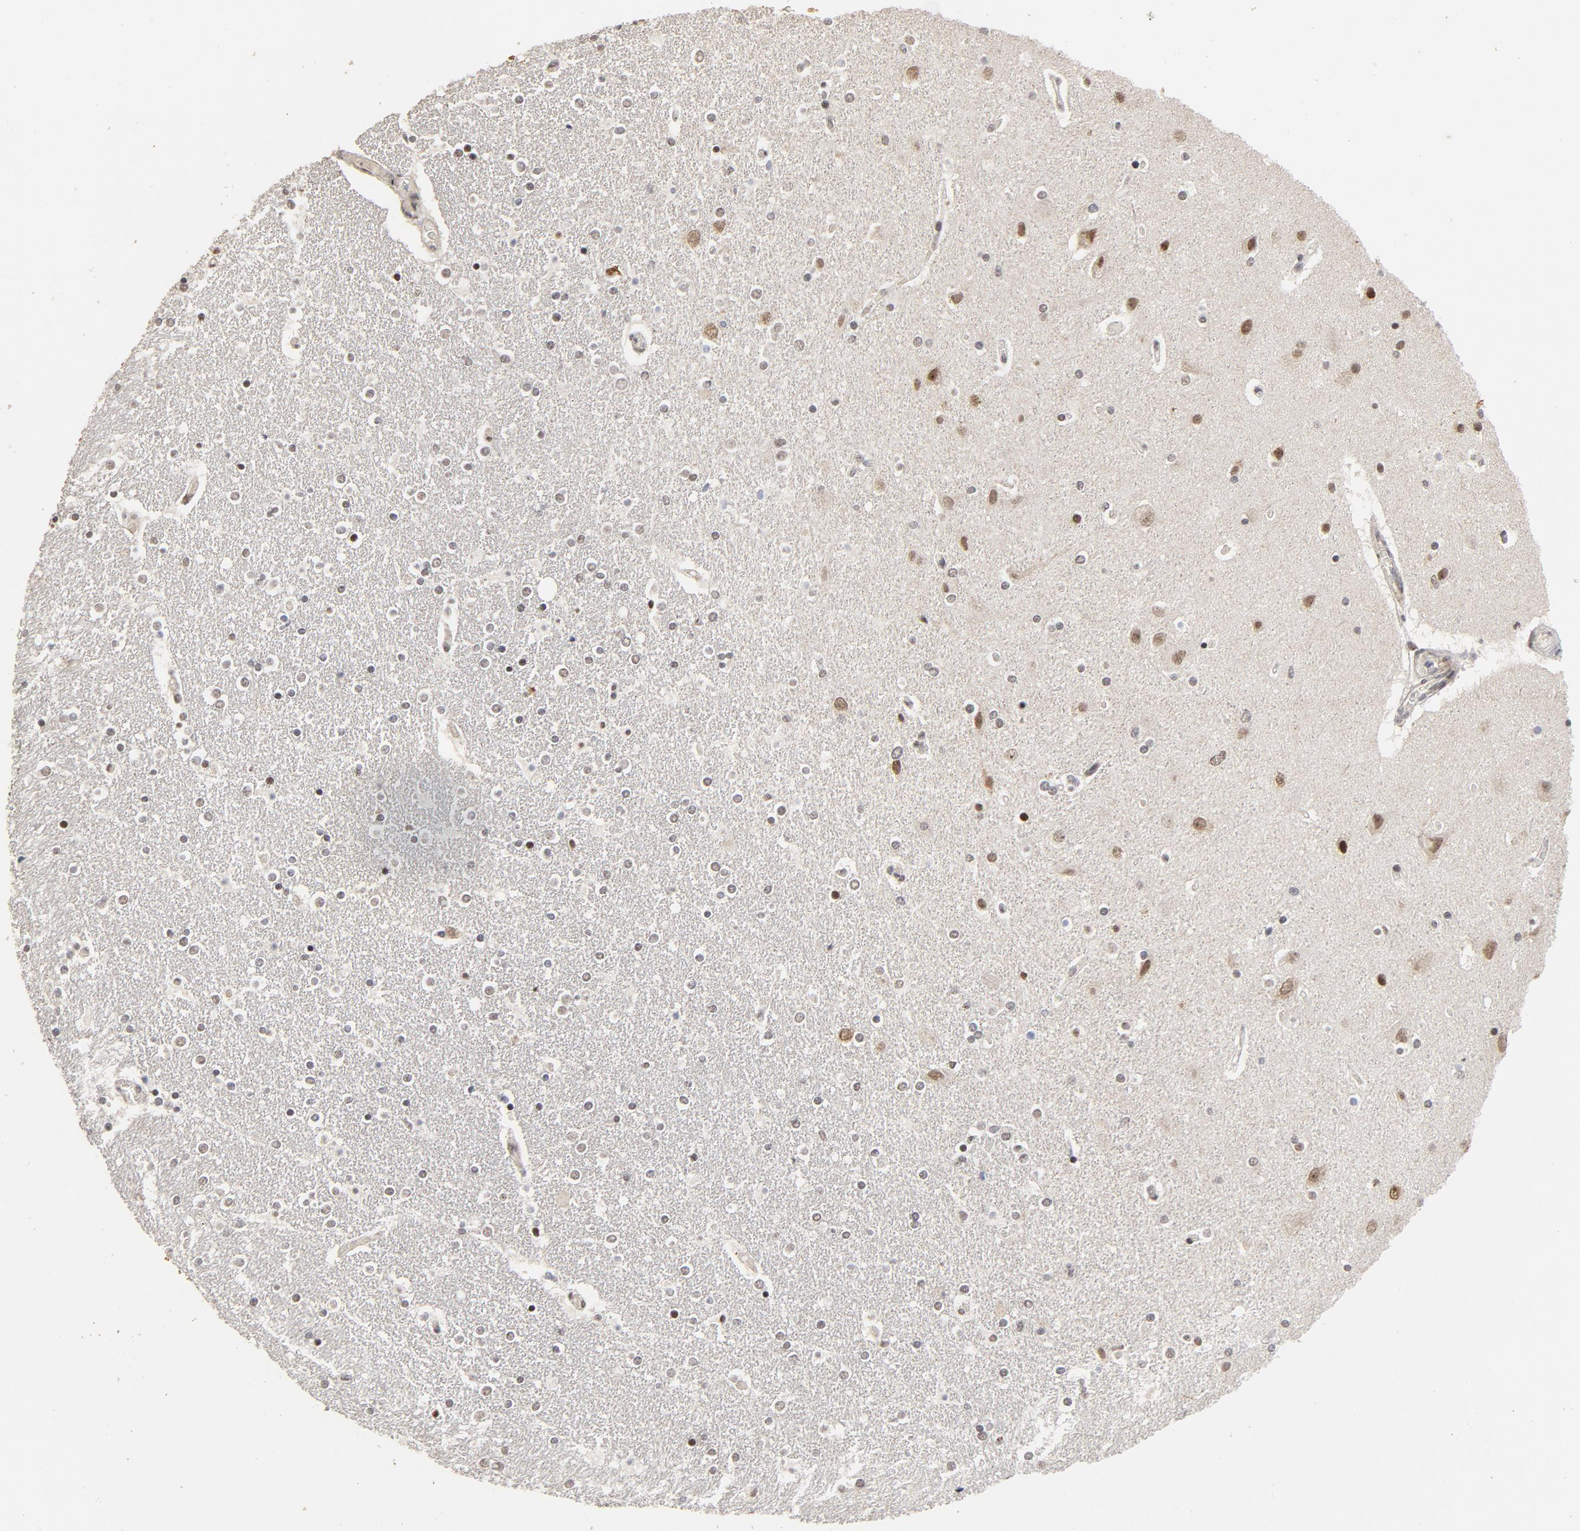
{"staining": {"intensity": "moderate", "quantity": "25%-75%", "location": "nuclear"}, "tissue": "caudate", "cell_type": "Glial cells", "image_type": "normal", "snomed": [{"axis": "morphology", "description": "Normal tissue, NOS"}, {"axis": "topography", "description": "Lateral ventricle wall"}], "caption": "This photomicrograph demonstrates immunohistochemistry (IHC) staining of normal caudate, with medium moderate nuclear positivity in about 25%-75% of glial cells.", "gene": "TP53RK", "patient": {"sex": "female", "age": 54}}